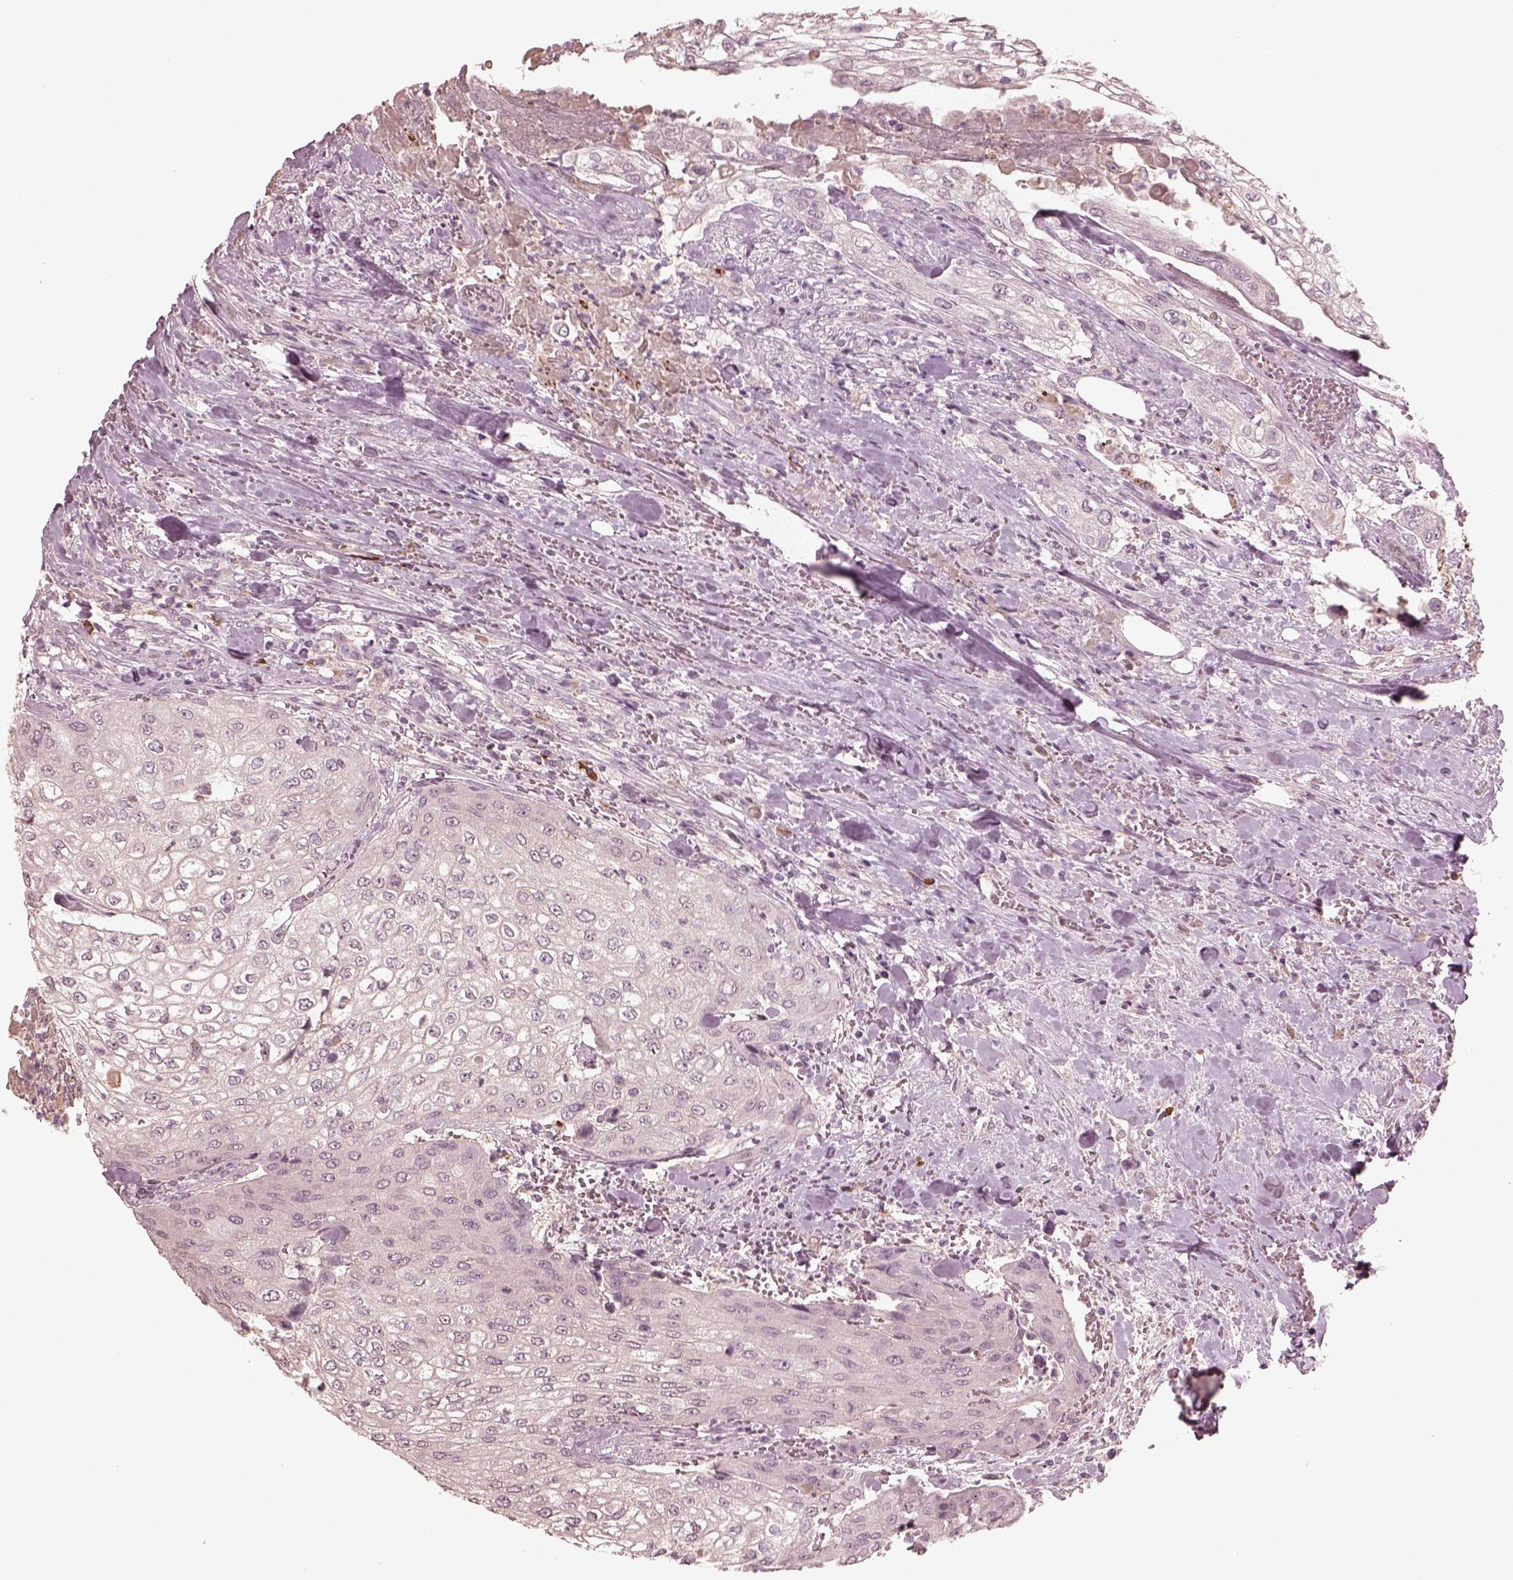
{"staining": {"intensity": "negative", "quantity": "none", "location": "none"}, "tissue": "urothelial cancer", "cell_type": "Tumor cells", "image_type": "cancer", "snomed": [{"axis": "morphology", "description": "Urothelial carcinoma, High grade"}, {"axis": "topography", "description": "Urinary bladder"}], "caption": "This is an immunohistochemistry photomicrograph of high-grade urothelial carcinoma. There is no expression in tumor cells.", "gene": "VWA5B1", "patient": {"sex": "male", "age": 62}}